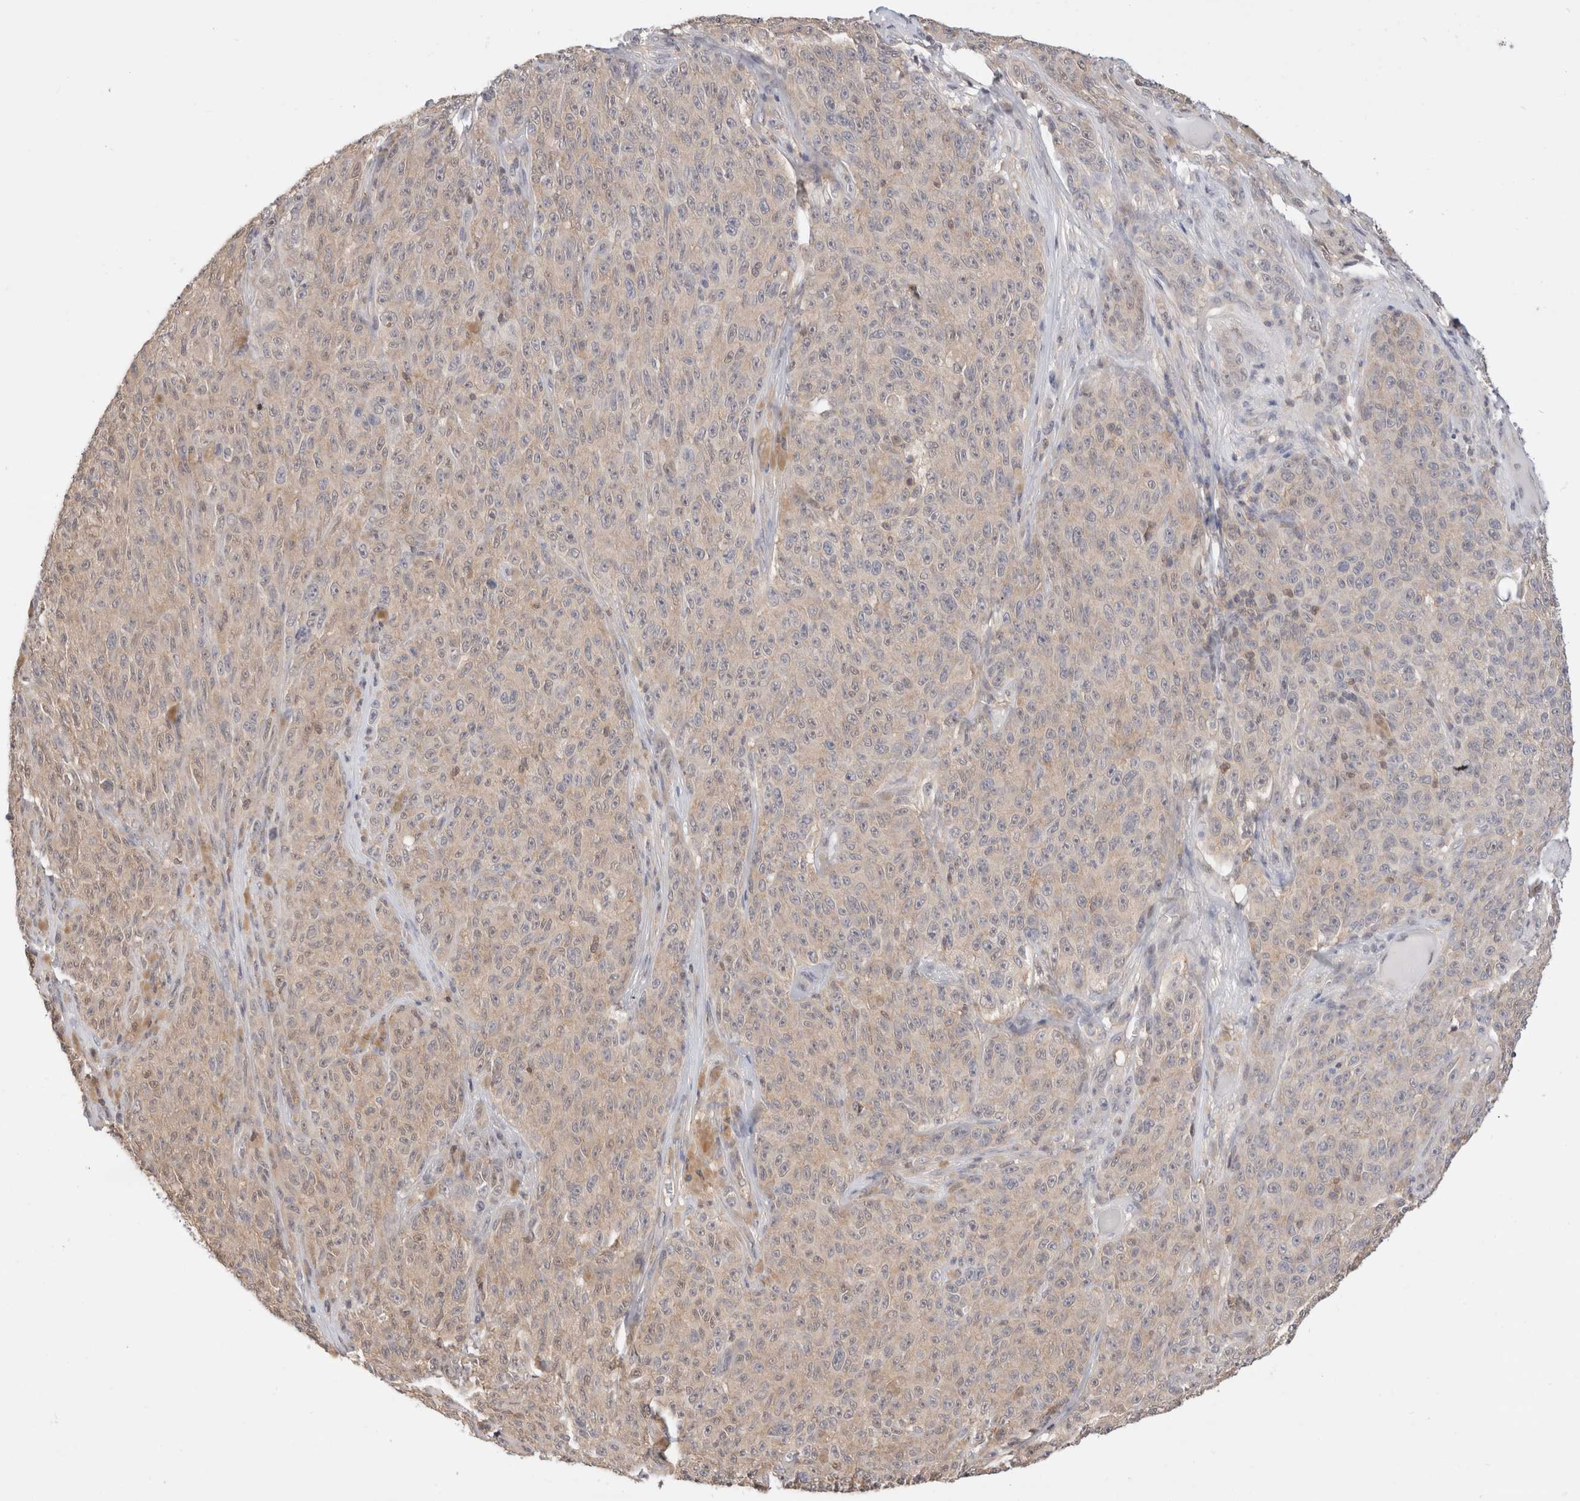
{"staining": {"intensity": "weak", "quantity": ">75%", "location": "cytoplasmic/membranous"}, "tissue": "melanoma", "cell_type": "Tumor cells", "image_type": "cancer", "snomed": [{"axis": "morphology", "description": "Malignant melanoma, NOS"}, {"axis": "topography", "description": "Skin"}], "caption": "IHC photomicrograph of human melanoma stained for a protein (brown), which displays low levels of weak cytoplasmic/membranous positivity in approximately >75% of tumor cells.", "gene": "C17orf97", "patient": {"sex": "female", "age": 82}}